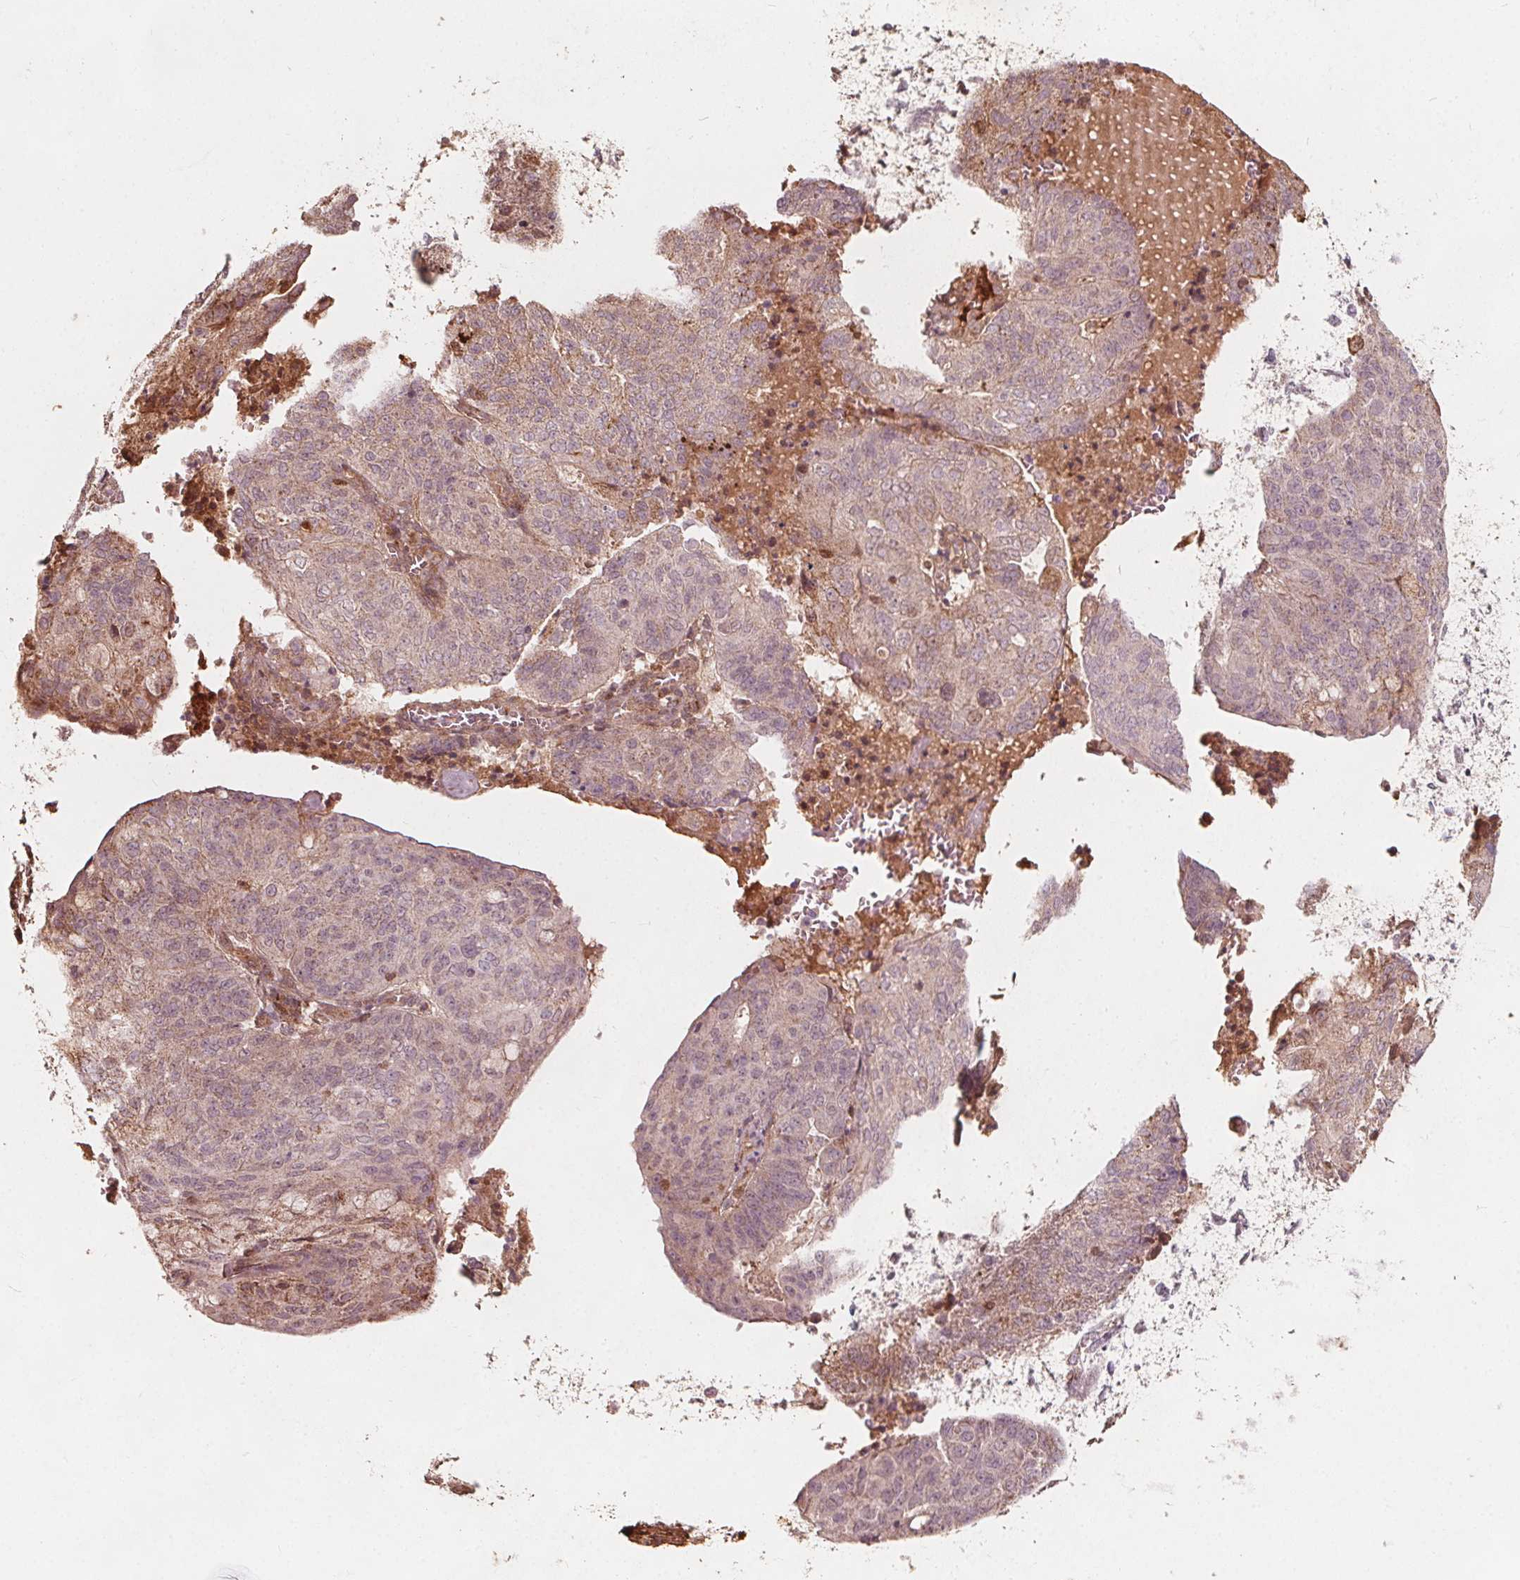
{"staining": {"intensity": "negative", "quantity": "none", "location": "none"}, "tissue": "endometrial cancer", "cell_type": "Tumor cells", "image_type": "cancer", "snomed": [{"axis": "morphology", "description": "Adenocarcinoma, NOS"}, {"axis": "topography", "description": "Endometrium"}], "caption": "Immunohistochemistry image of endometrial cancer stained for a protein (brown), which exhibits no positivity in tumor cells. (DAB (3,3'-diaminobenzidine) immunohistochemistry with hematoxylin counter stain).", "gene": "AIP", "patient": {"sex": "female", "age": 82}}